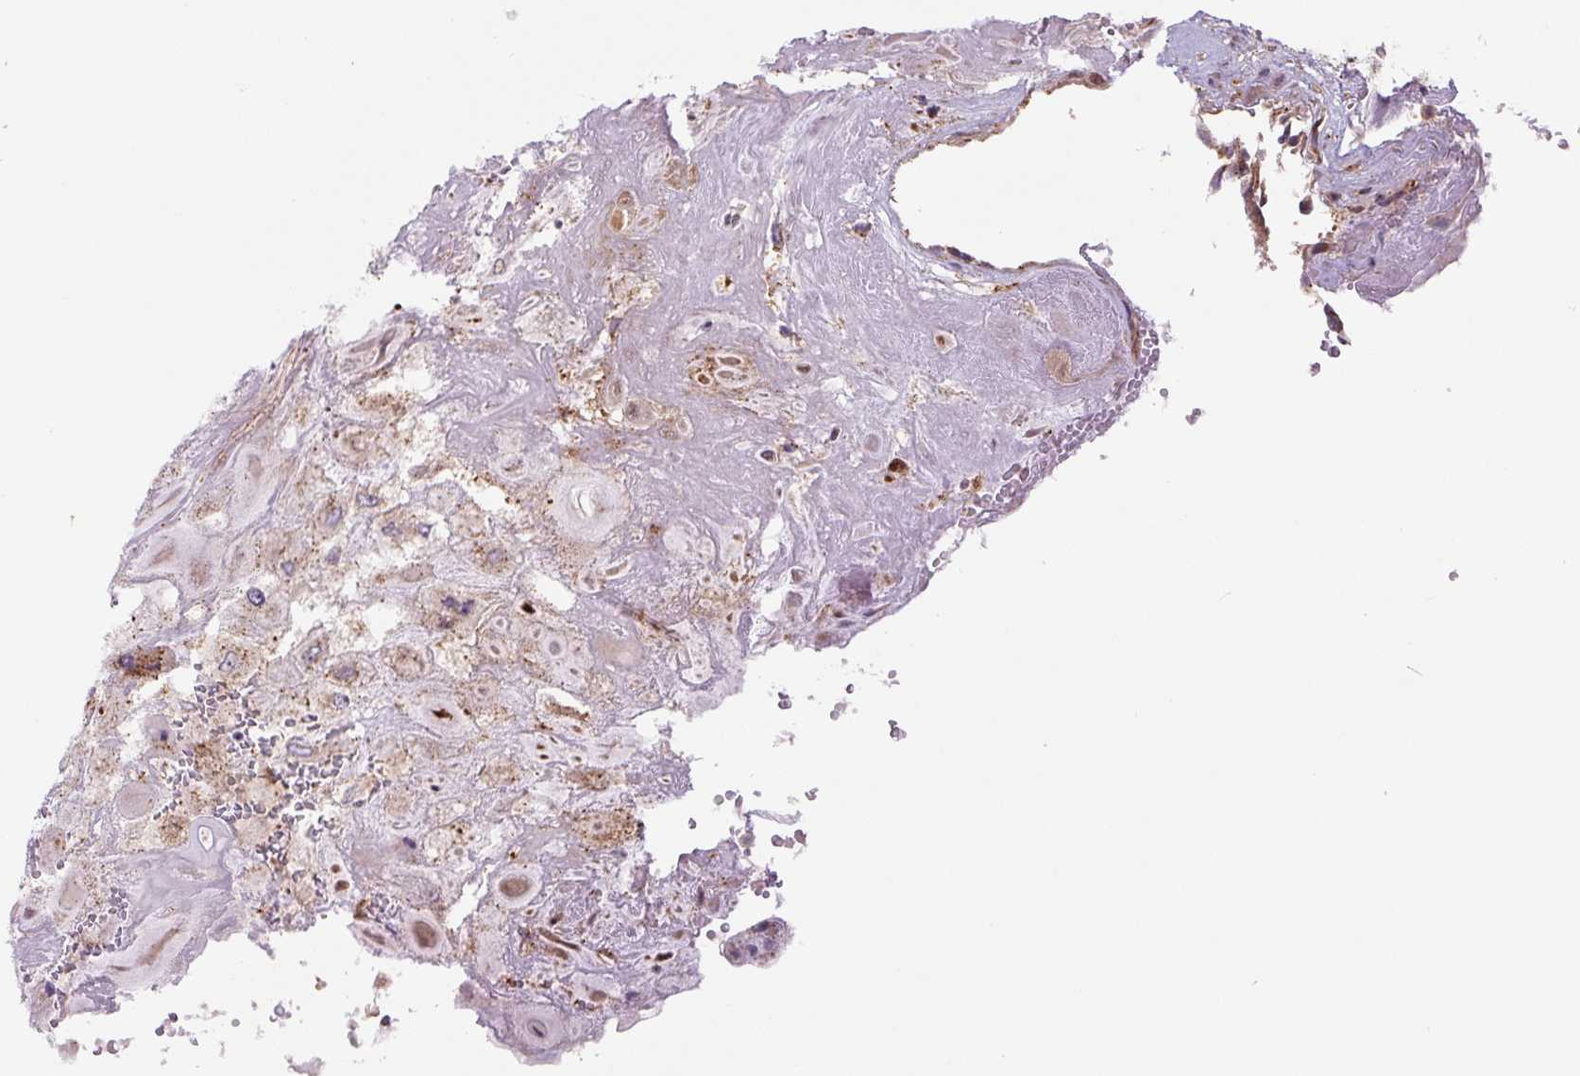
{"staining": {"intensity": "moderate", "quantity": "<25%", "location": "cytoplasmic/membranous"}, "tissue": "placenta", "cell_type": "Decidual cells", "image_type": "normal", "snomed": [{"axis": "morphology", "description": "Normal tissue, NOS"}, {"axis": "topography", "description": "Placenta"}], "caption": "Immunohistochemistry micrograph of normal placenta: placenta stained using immunohistochemistry demonstrates low levels of moderate protein expression localized specifically in the cytoplasmic/membranous of decidual cells, appearing as a cytoplasmic/membranous brown color.", "gene": "ZSWIM7", "patient": {"sex": "female", "age": 32}}